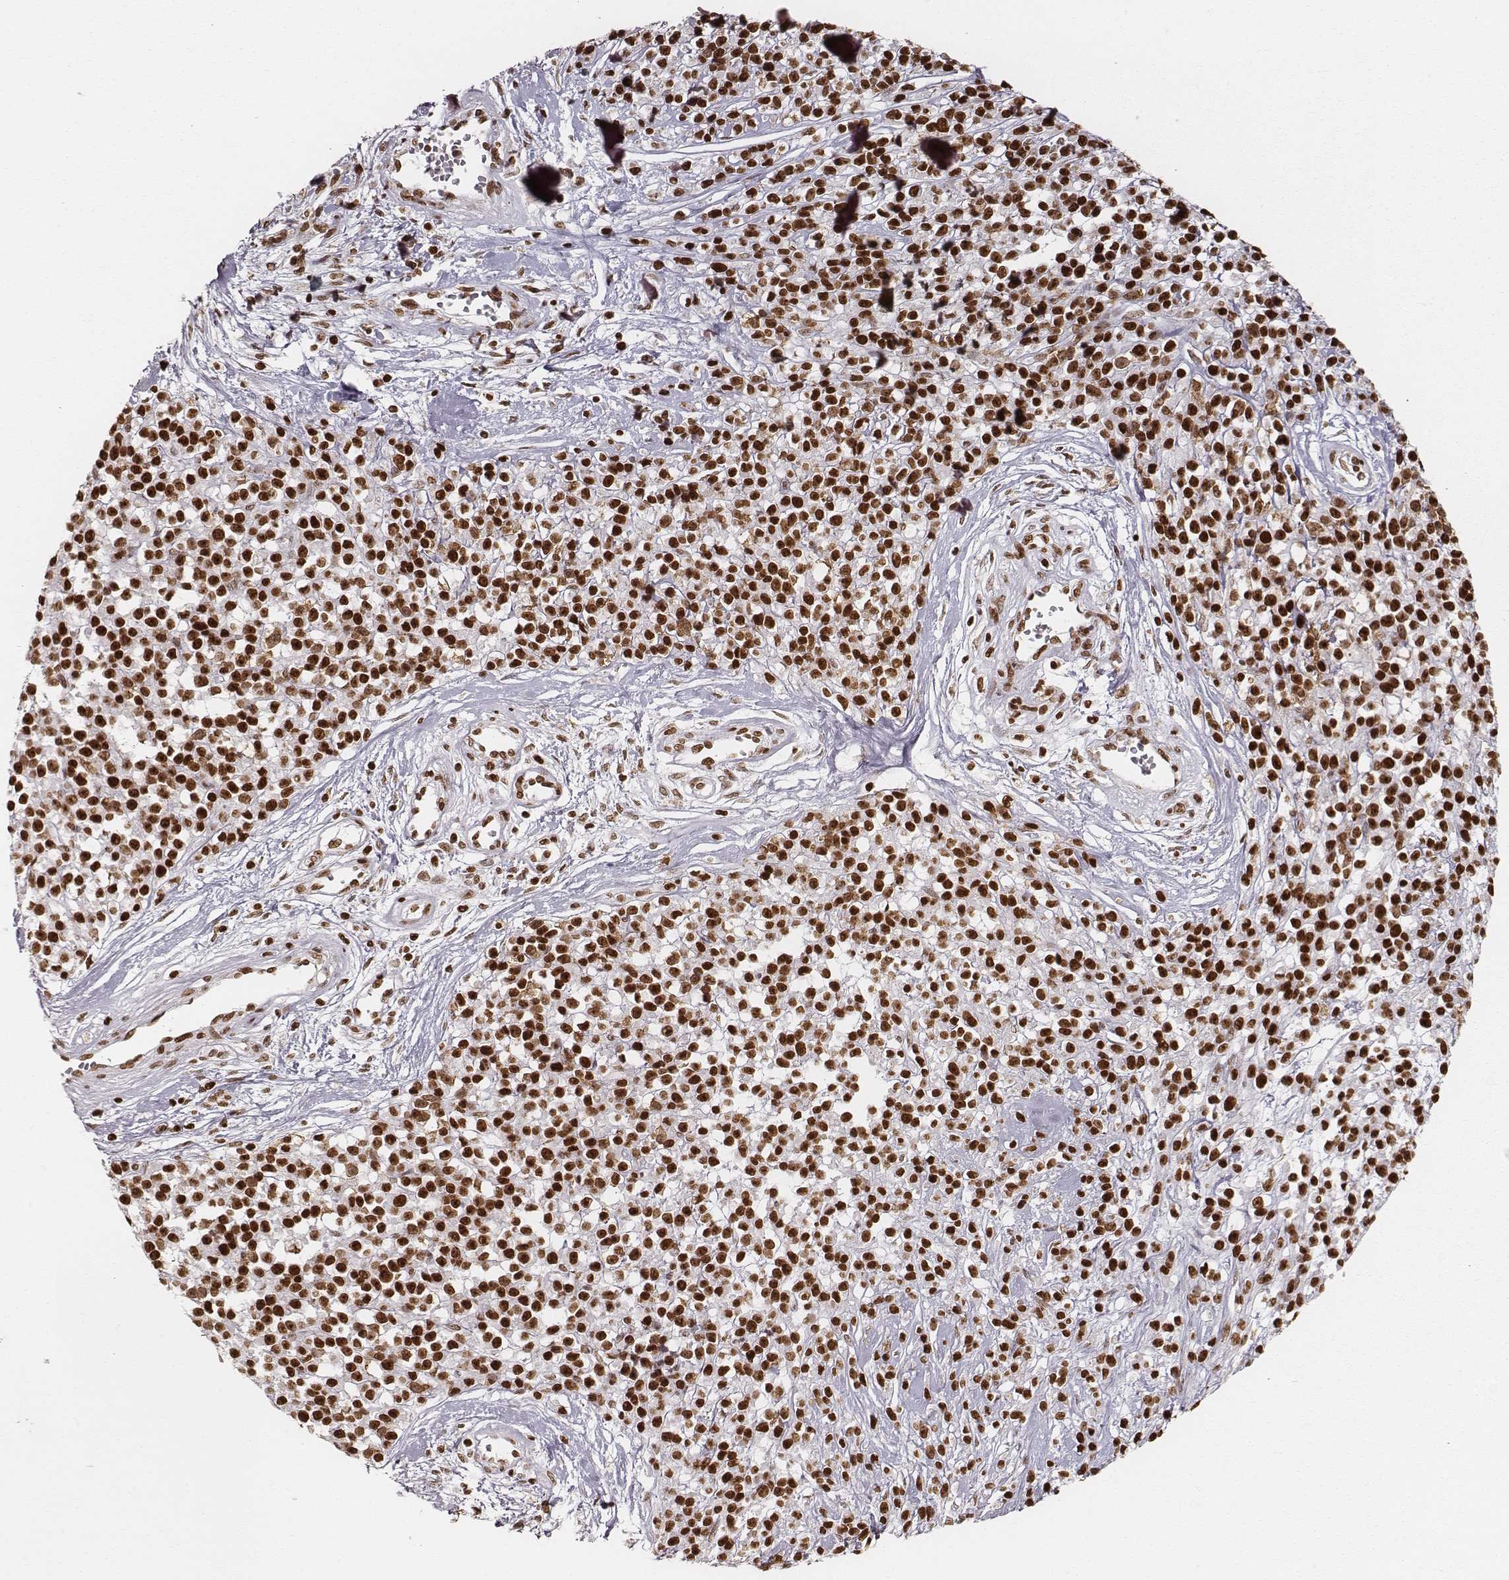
{"staining": {"intensity": "strong", "quantity": ">75%", "location": "nuclear"}, "tissue": "melanoma", "cell_type": "Tumor cells", "image_type": "cancer", "snomed": [{"axis": "morphology", "description": "Malignant melanoma, NOS"}, {"axis": "topography", "description": "Skin"}, {"axis": "topography", "description": "Skin of trunk"}], "caption": "The immunohistochemical stain highlights strong nuclear positivity in tumor cells of melanoma tissue.", "gene": "PARP1", "patient": {"sex": "male", "age": 74}}